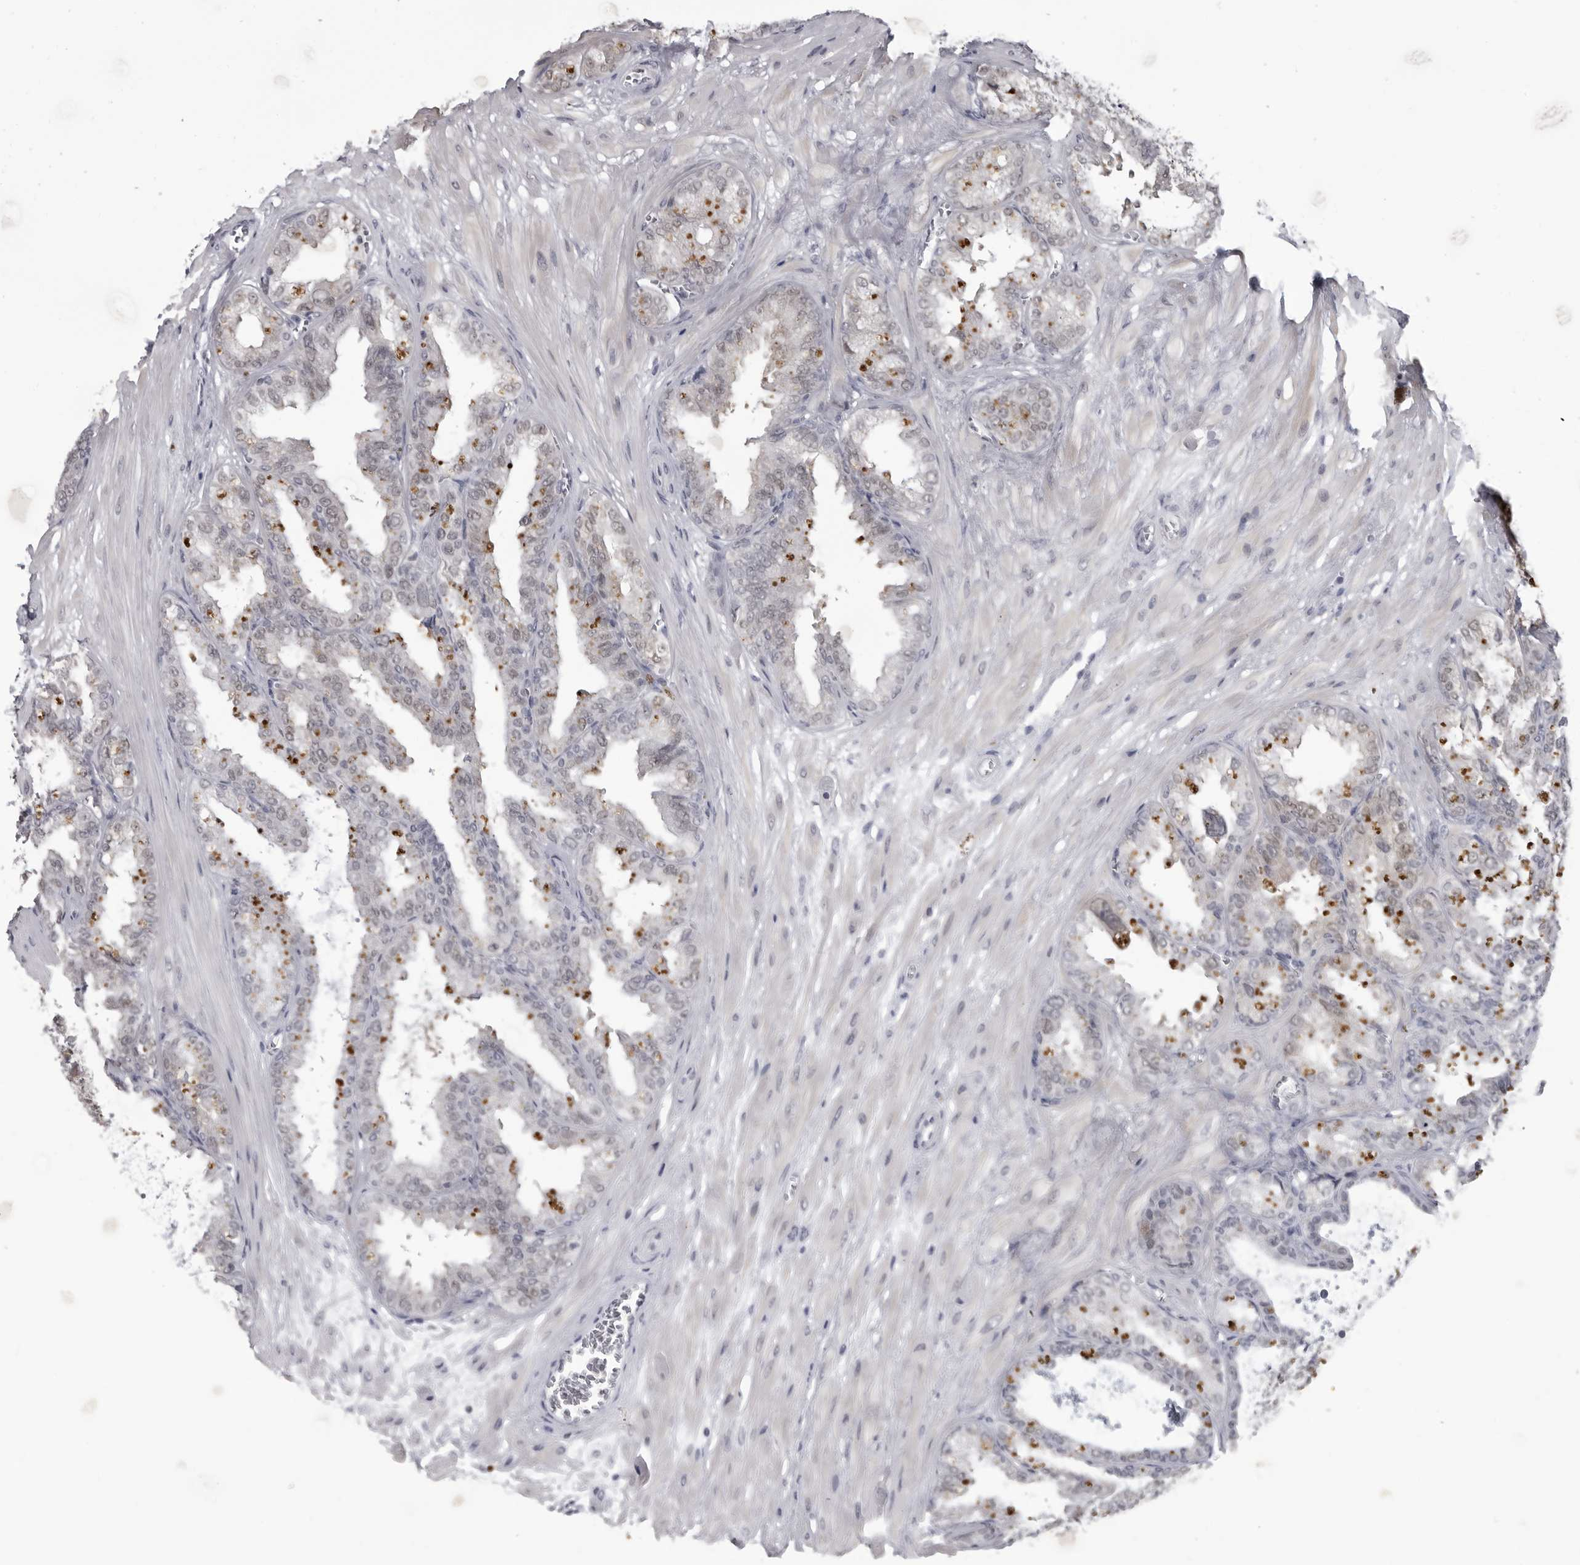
{"staining": {"intensity": "weak", "quantity": "<25%", "location": "cytoplasmic/membranous,nuclear"}, "tissue": "seminal vesicle", "cell_type": "Glandular cells", "image_type": "normal", "snomed": [{"axis": "morphology", "description": "Normal tissue, NOS"}, {"axis": "topography", "description": "Prostate"}, {"axis": "topography", "description": "Seminal veicle"}], "caption": "This is an immunohistochemistry micrograph of normal seminal vesicle. There is no staining in glandular cells.", "gene": "PDCL3", "patient": {"sex": "male", "age": 51}}